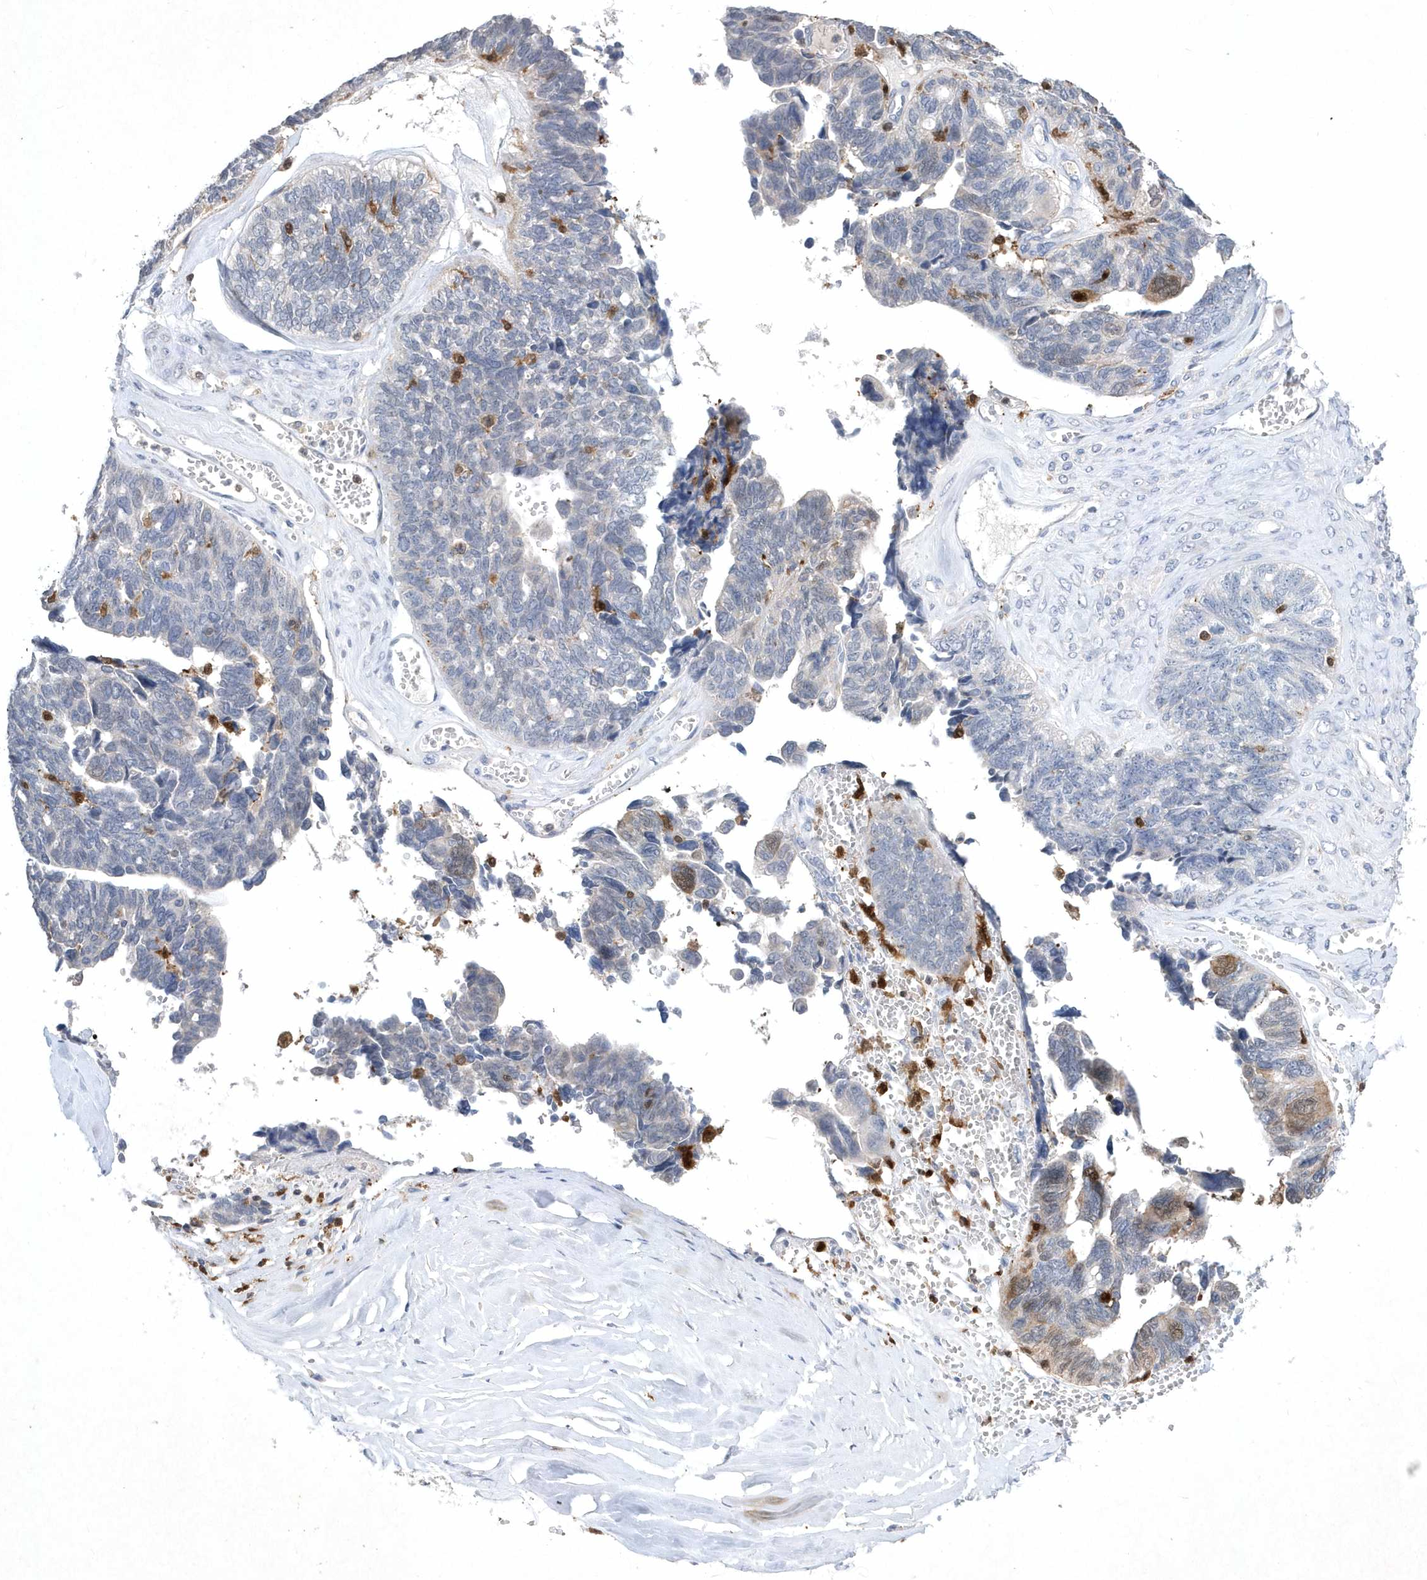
{"staining": {"intensity": "negative", "quantity": "none", "location": "none"}, "tissue": "ovarian cancer", "cell_type": "Tumor cells", "image_type": "cancer", "snomed": [{"axis": "morphology", "description": "Cystadenocarcinoma, serous, NOS"}, {"axis": "topography", "description": "Ovary"}], "caption": "There is no significant expression in tumor cells of ovarian cancer.", "gene": "BHLHA15", "patient": {"sex": "female", "age": 79}}